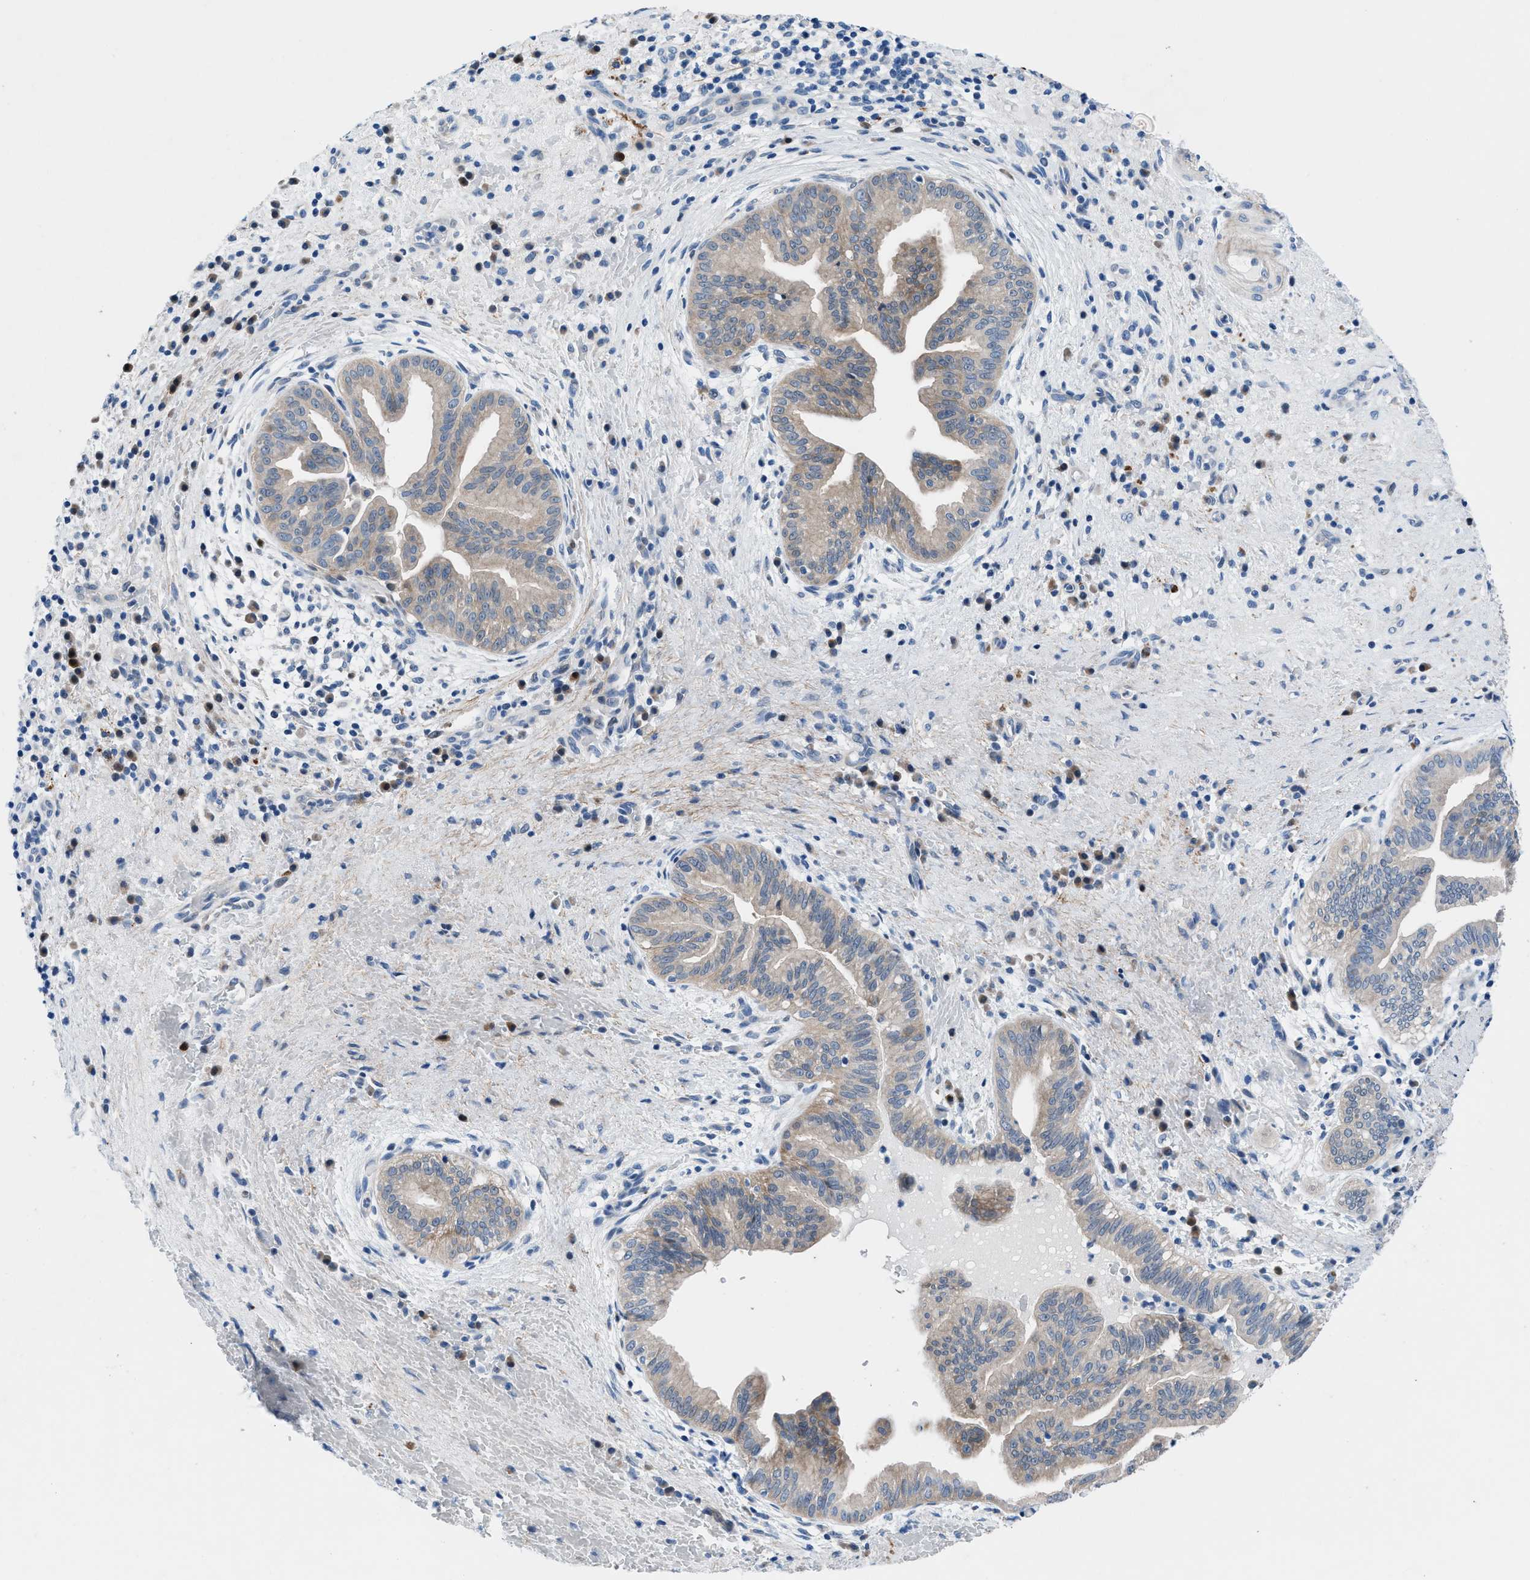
{"staining": {"intensity": "weak", "quantity": ">75%", "location": "cytoplasmic/membranous"}, "tissue": "liver cancer", "cell_type": "Tumor cells", "image_type": "cancer", "snomed": [{"axis": "morphology", "description": "Cholangiocarcinoma"}, {"axis": "topography", "description": "Liver"}], "caption": "The micrograph shows immunohistochemical staining of liver cancer (cholangiocarcinoma). There is weak cytoplasmic/membranous positivity is present in about >75% of tumor cells.", "gene": "UAP1", "patient": {"sex": "female", "age": 38}}